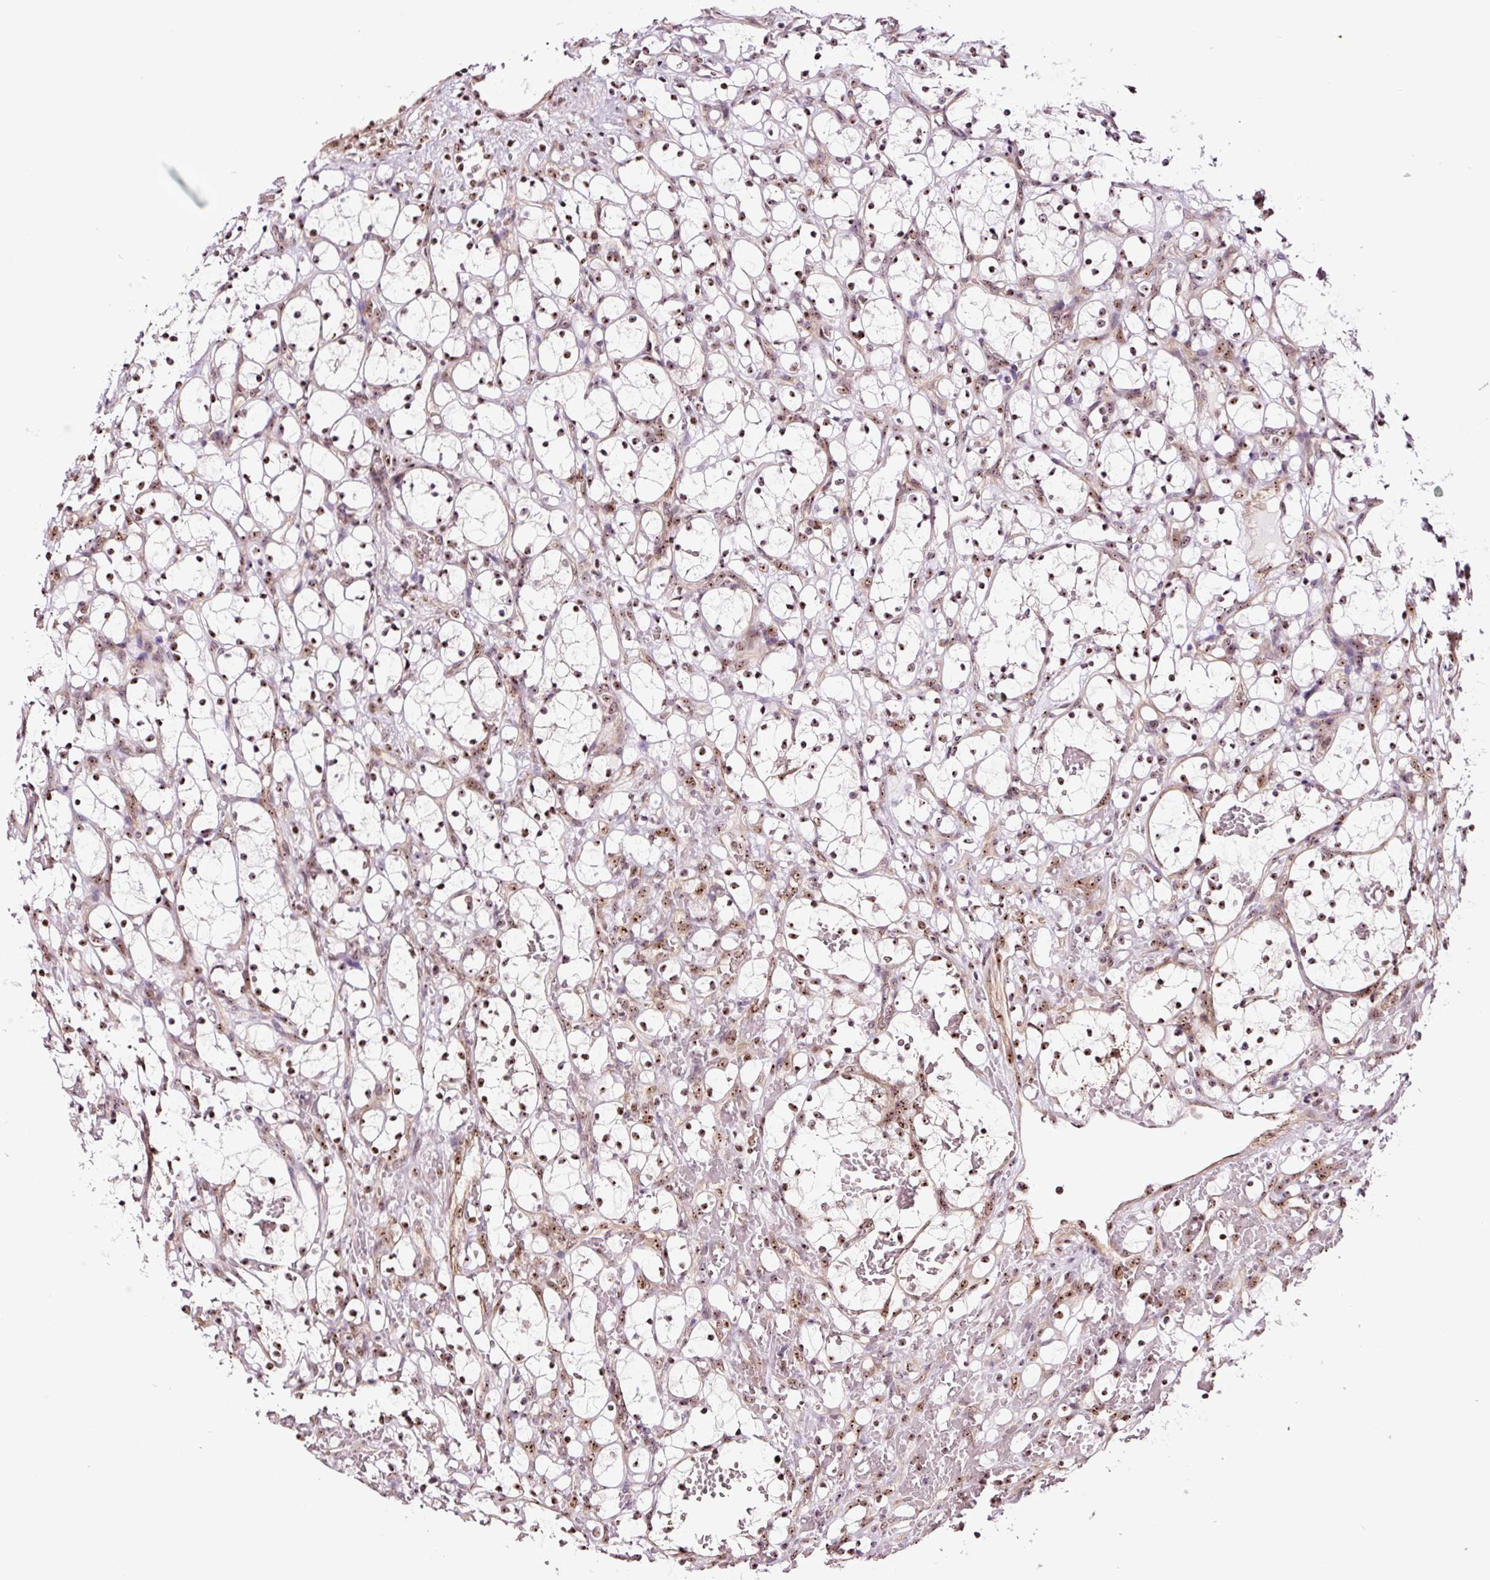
{"staining": {"intensity": "moderate", "quantity": ">75%", "location": "nuclear"}, "tissue": "renal cancer", "cell_type": "Tumor cells", "image_type": "cancer", "snomed": [{"axis": "morphology", "description": "Adenocarcinoma, NOS"}, {"axis": "topography", "description": "Kidney"}], "caption": "A high-resolution micrograph shows IHC staining of adenocarcinoma (renal), which demonstrates moderate nuclear positivity in about >75% of tumor cells. The staining was performed using DAB (3,3'-diaminobenzidine) to visualize the protein expression in brown, while the nuclei were stained in blue with hematoxylin (Magnification: 20x).", "gene": "GNL3", "patient": {"sex": "female", "age": 69}}